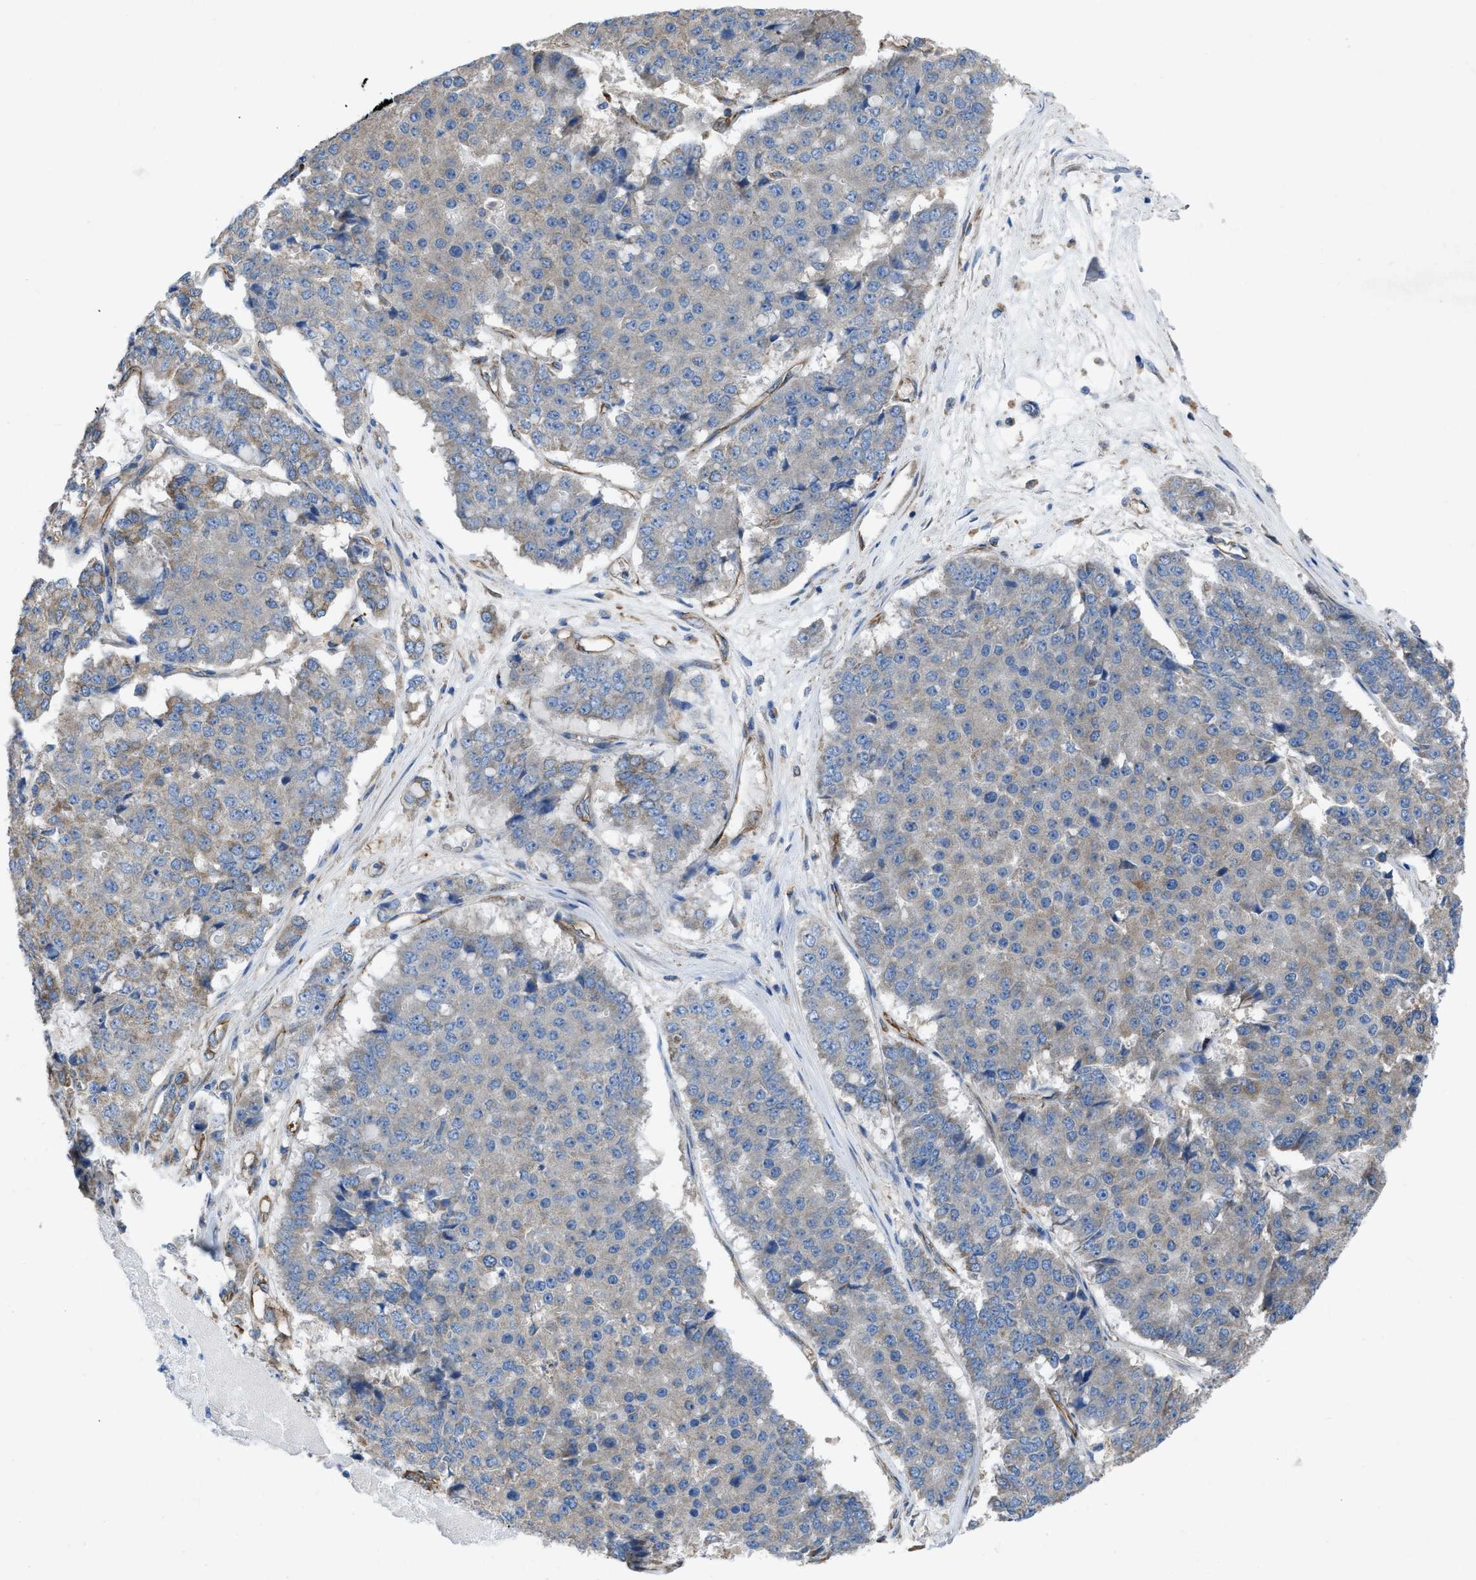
{"staining": {"intensity": "negative", "quantity": "none", "location": "none"}, "tissue": "pancreatic cancer", "cell_type": "Tumor cells", "image_type": "cancer", "snomed": [{"axis": "morphology", "description": "Adenocarcinoma, NOS"}, {"axis": "topography", "description": "Pancreas"}], "caption": "This is an immunohistochemistry (IHC) micrograph of human pancreatic cancer. There is no staining in tumor cells.", "gene": "DOLPP1", "patient": {"sex": "male", "age": 50}}